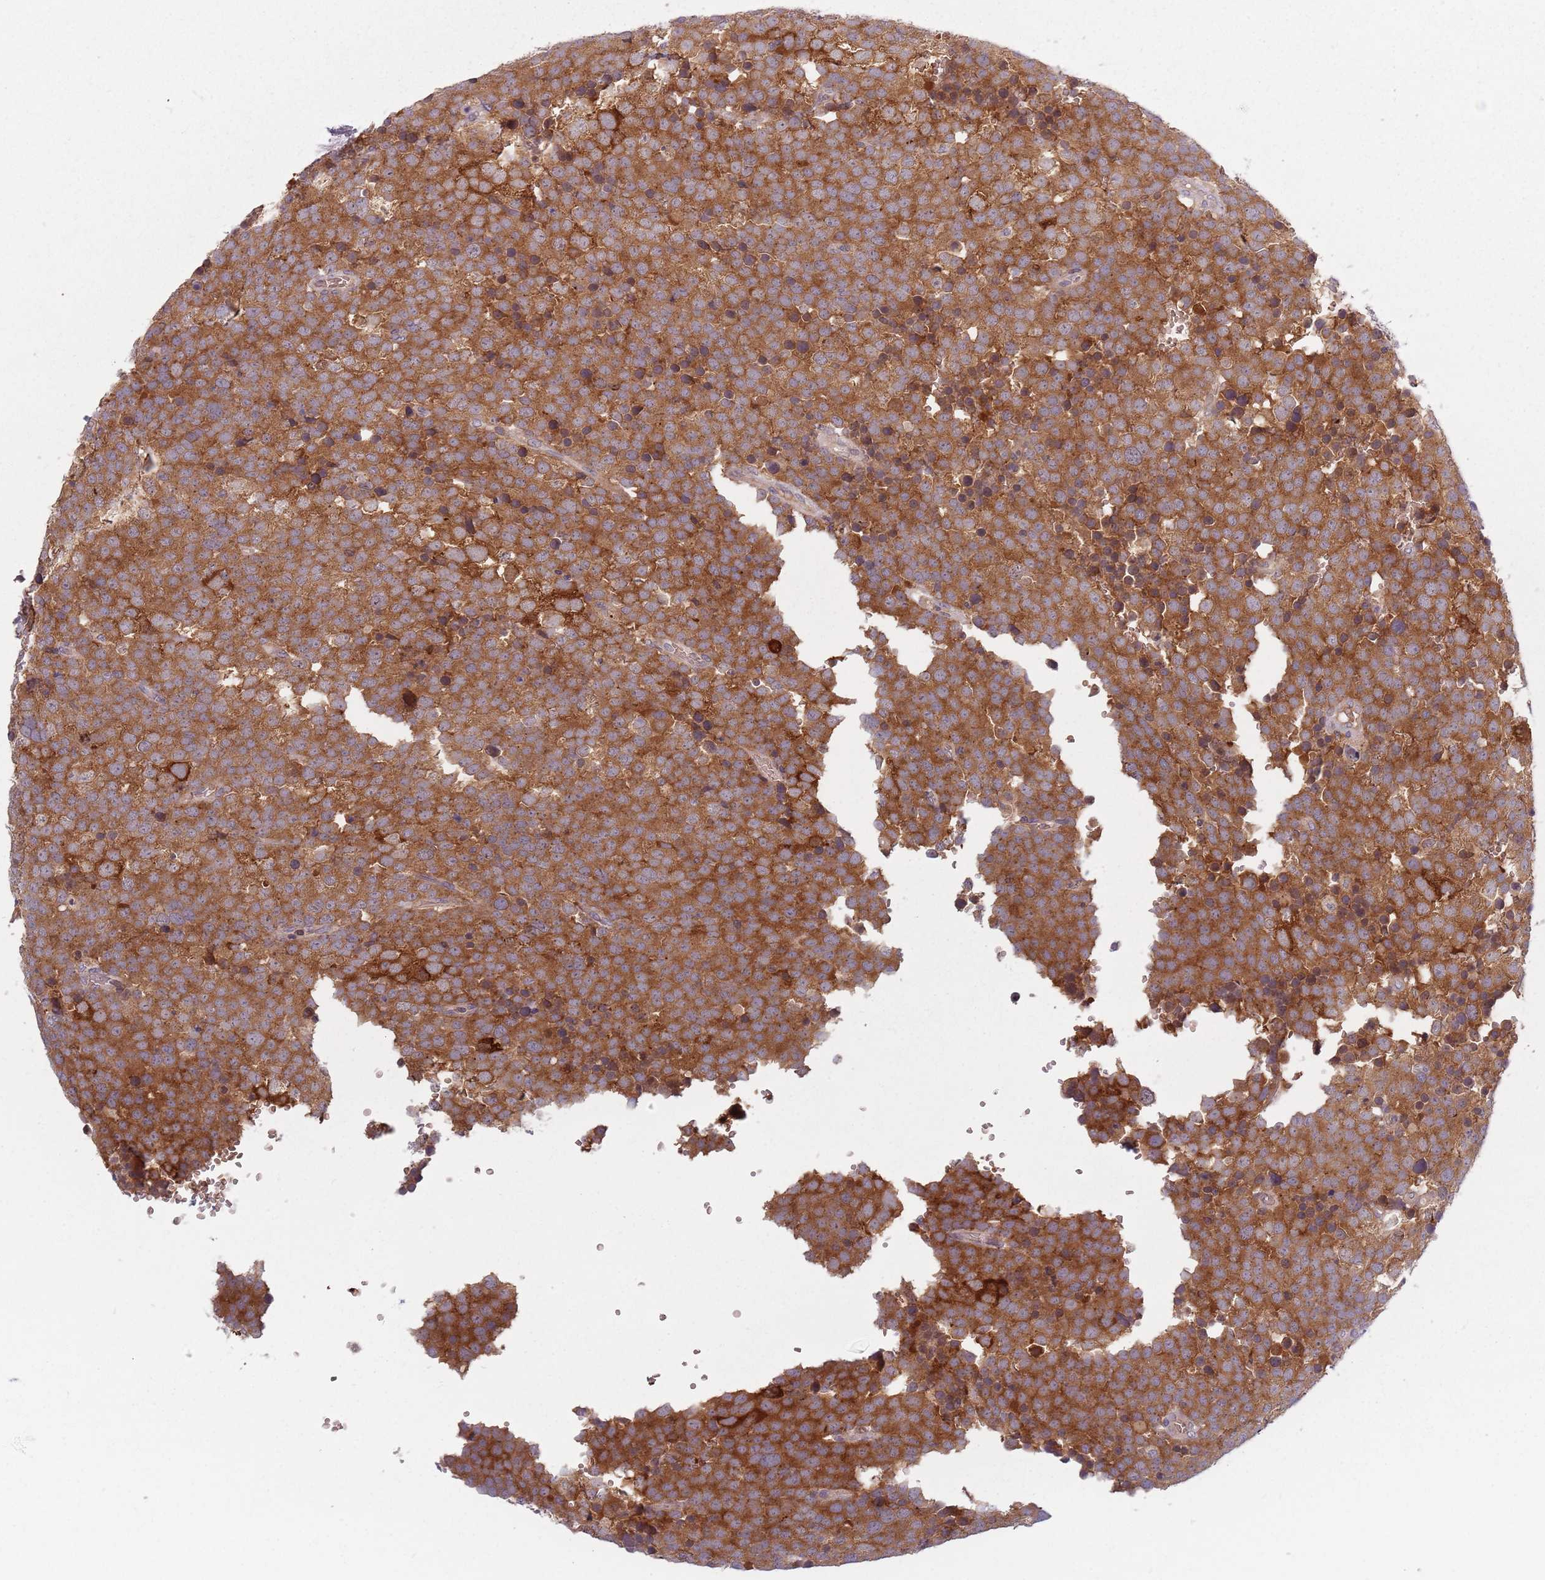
{"staining": {"intensity": "moderate", "quantity": ">75%", "location": "cytoplasmic/membranous"}, "tissue": "testis cancer", "cell_type": "Tumor cells", "image_type": "cancer", "snomed": [{"axis": "morphology", "description": "Seminoma, NOS"}, {"axis": "topography", "description": "Testis"}], "caption": "A medium amount of moderate cytoplasmic/membranous staining is seen in approximately >75% of tumor cells in testis cancer tissue. The protein of interest is shown in brown color, while the nuclei are stained blue.", "gene": "ASB13", "patient": {"sex": "male", "age": 71}}